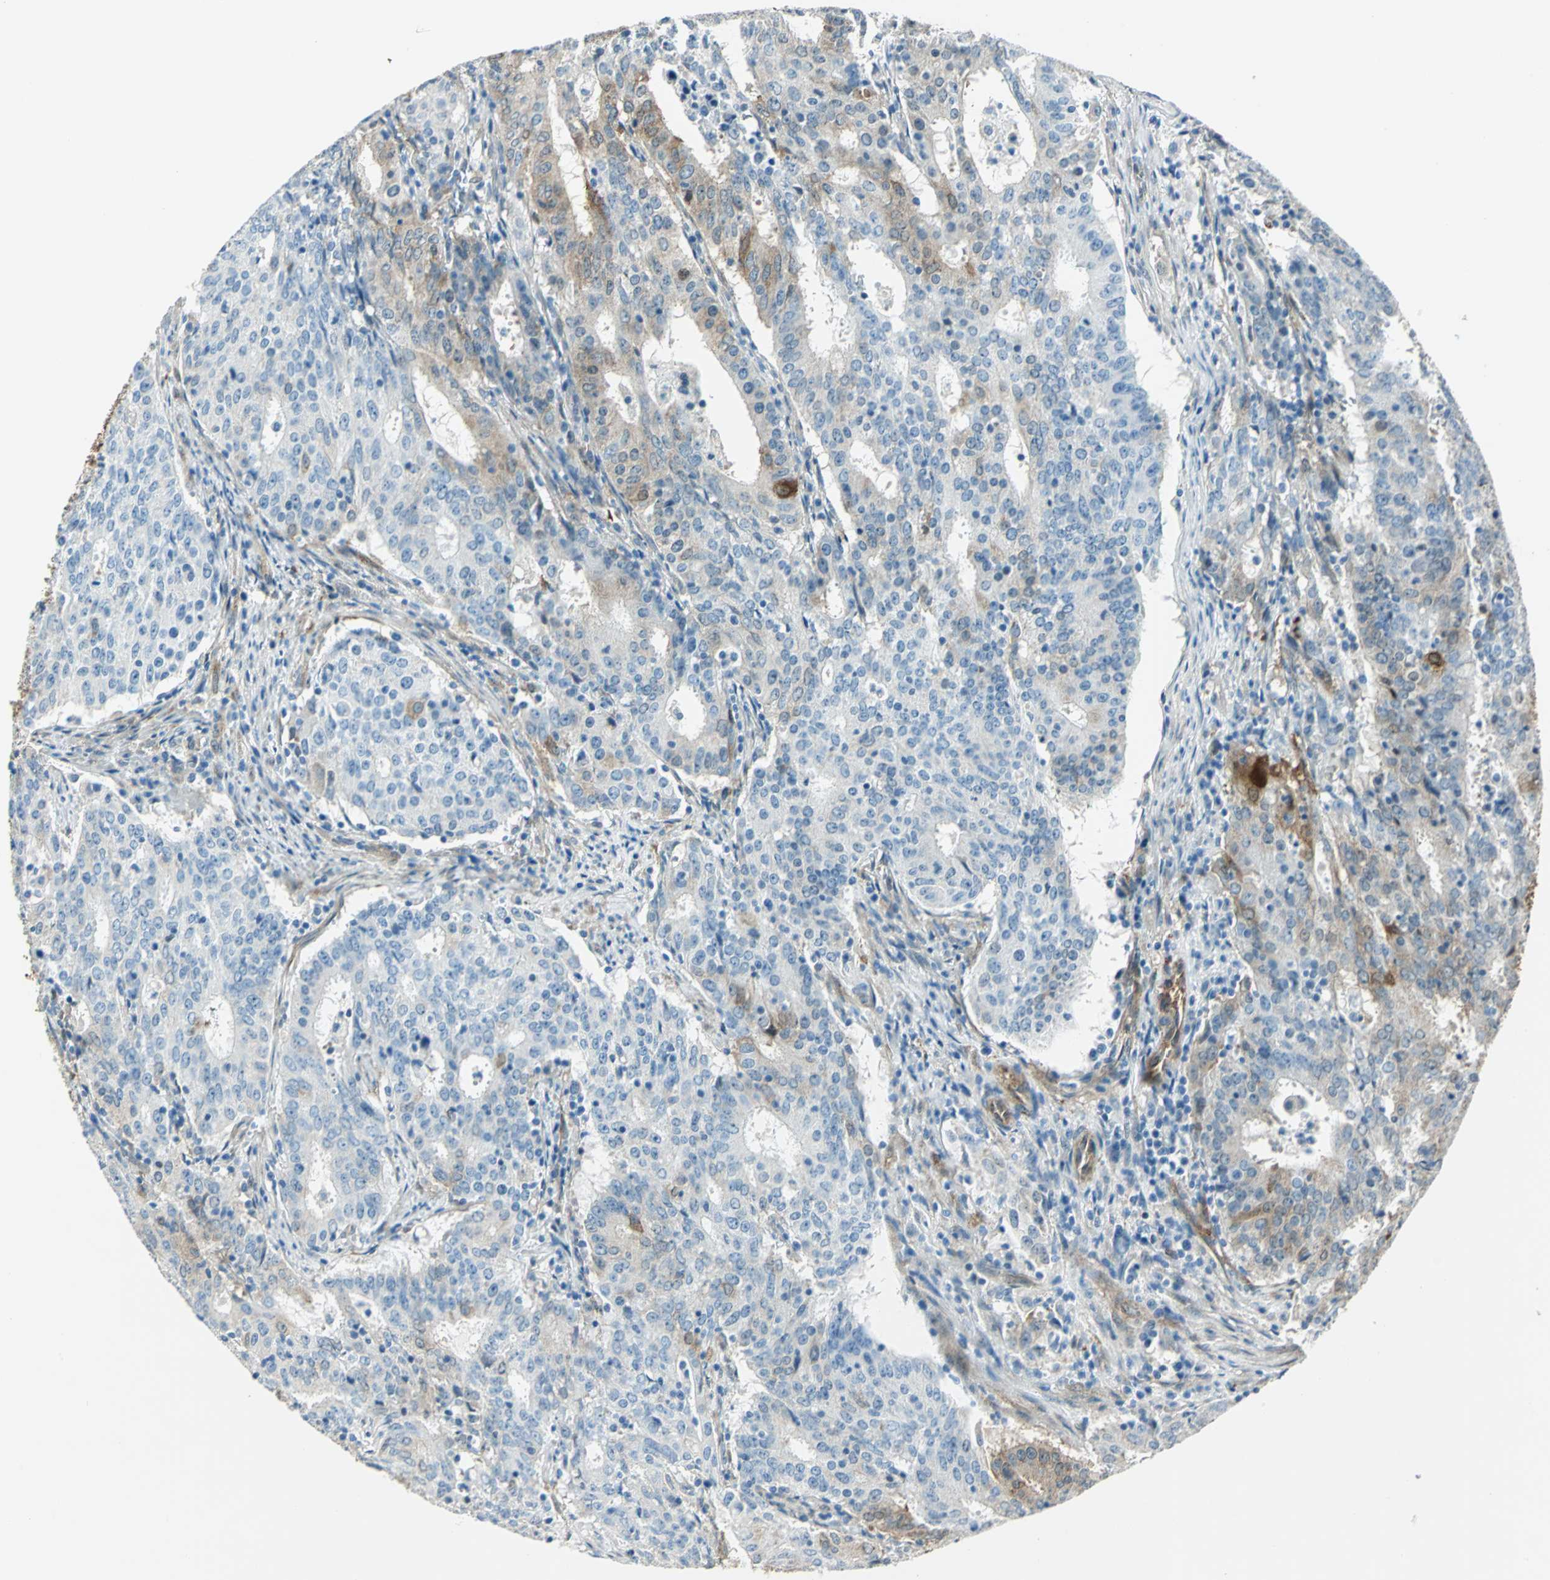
{"staining": {"intensity": "moderate", "quantity": "25%-75%", "location": "cytoplasmic/membranous"}, "tissue": "cervical cancer", "cell_type": "Tumor cells", "image_type": "cancer", "snomed": [{"axis": "morphology", "description": "Adenocarcinoma, NOS"}, {"axis": "topography", "description": "Cervix"}], "caption": "This is a micrograph of immunohistochemistry staining of adenocarcinoma (cervical), which shows moderate staining in the cytoplasmic/membranous of tumor cells.", "gene": "HSPB1", "patient": {"sex": "female", "age": 44}}